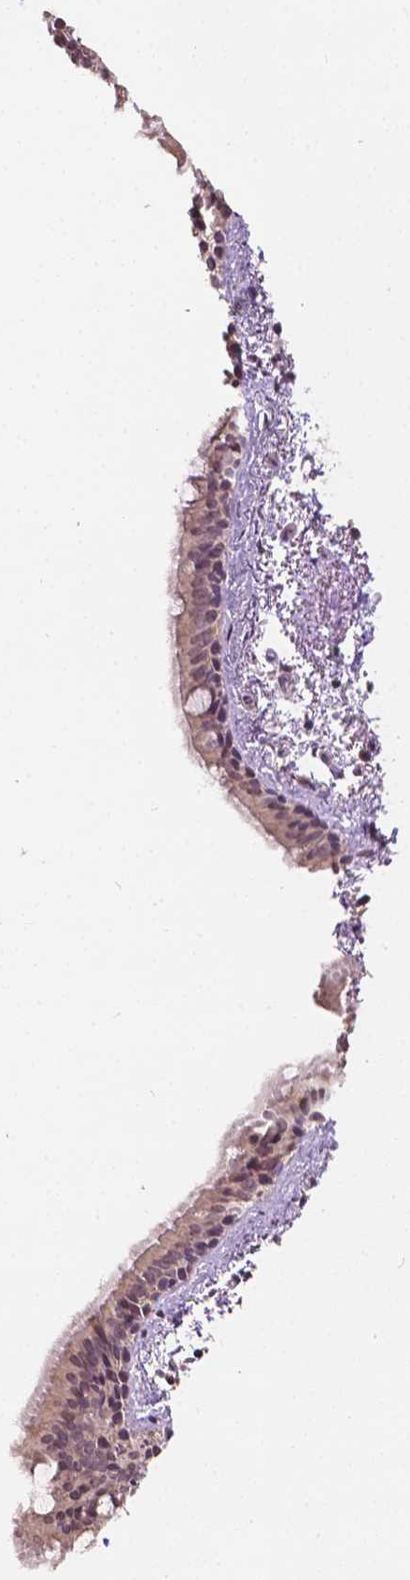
{"staining": {"intensity": "moderate", "quantity": ">75%", "location": "cytoplasmic/membranous"}, "tissue": "bronchus", "cell_type": "Respiratory epithelial cells", "image_type": "normal", "snomed": [{"axis": "morphology", "description": "Normal tissue, NOS"}, {"axis": "topography", "description": "Bronchus"}], "caption": "Immunohistochemical staining of benign bronchus displays medium levels of moderate cytoplasmic/membranous positivity in about >75% of respiratory epithelial cells.", "gene": "NOS1AP", "patient": {"sex": "female", "age": 61}}